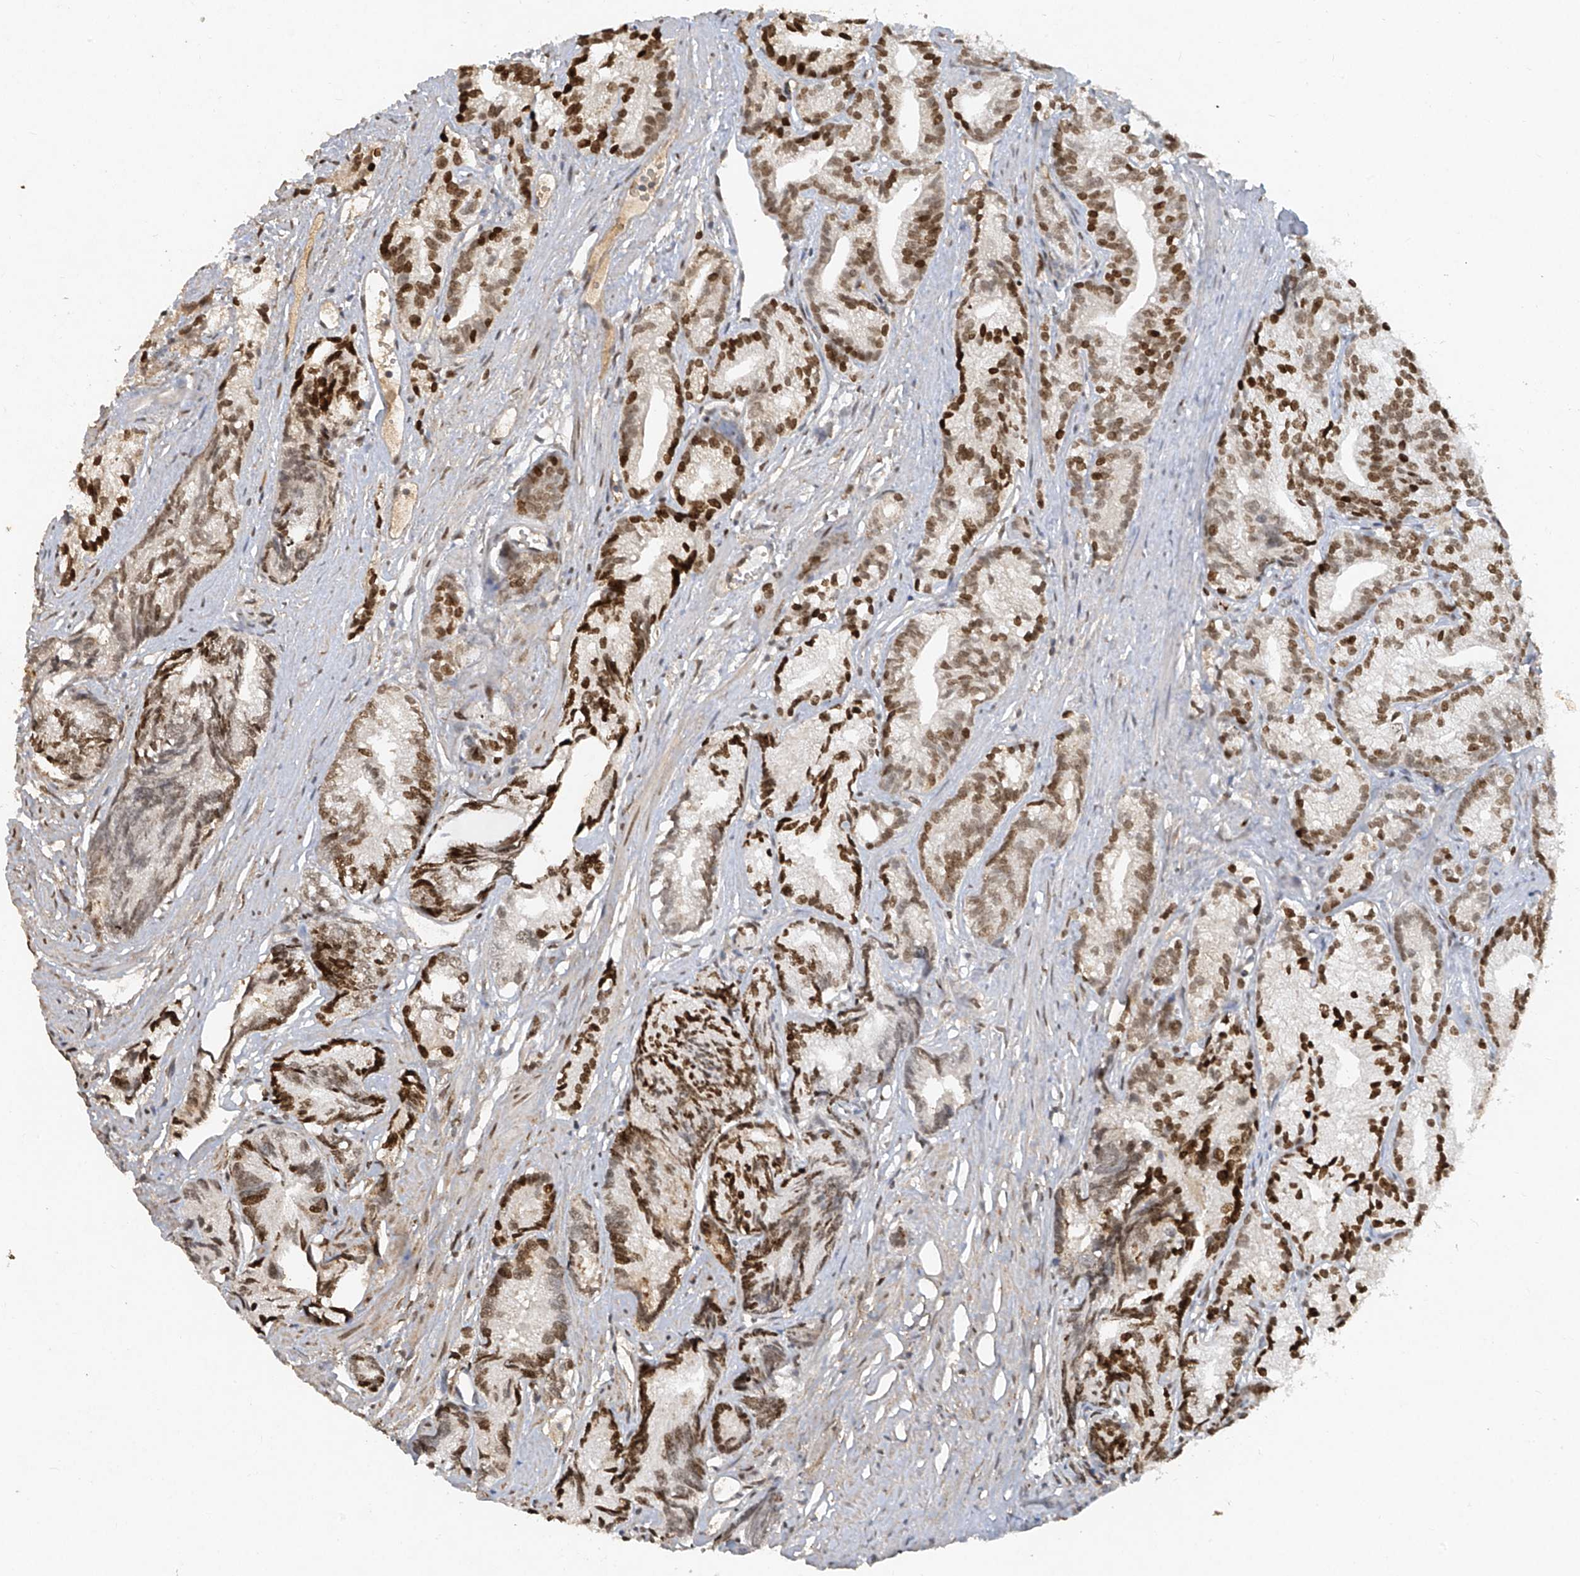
{"staining": {"intensity": "strong", "quantity": ">75%", "location": "nuclear"}, "tissue": "prostate cancer", "cell_type": "Tumor cells", "image_type": "cancer", "snomed": [{"axis": "morphology", "description": "Adenocarcinoma, Low grade"}, {"axis": "topography", "description": "Prostate"}], "caption": "The immunohistochemical stain labels strong nuclear staining in tumor cells of prostate adenocarcinoma (low-grade) tissue.", "gene": "ATRIP", "patient": {"sex": "male", "age": 89}}